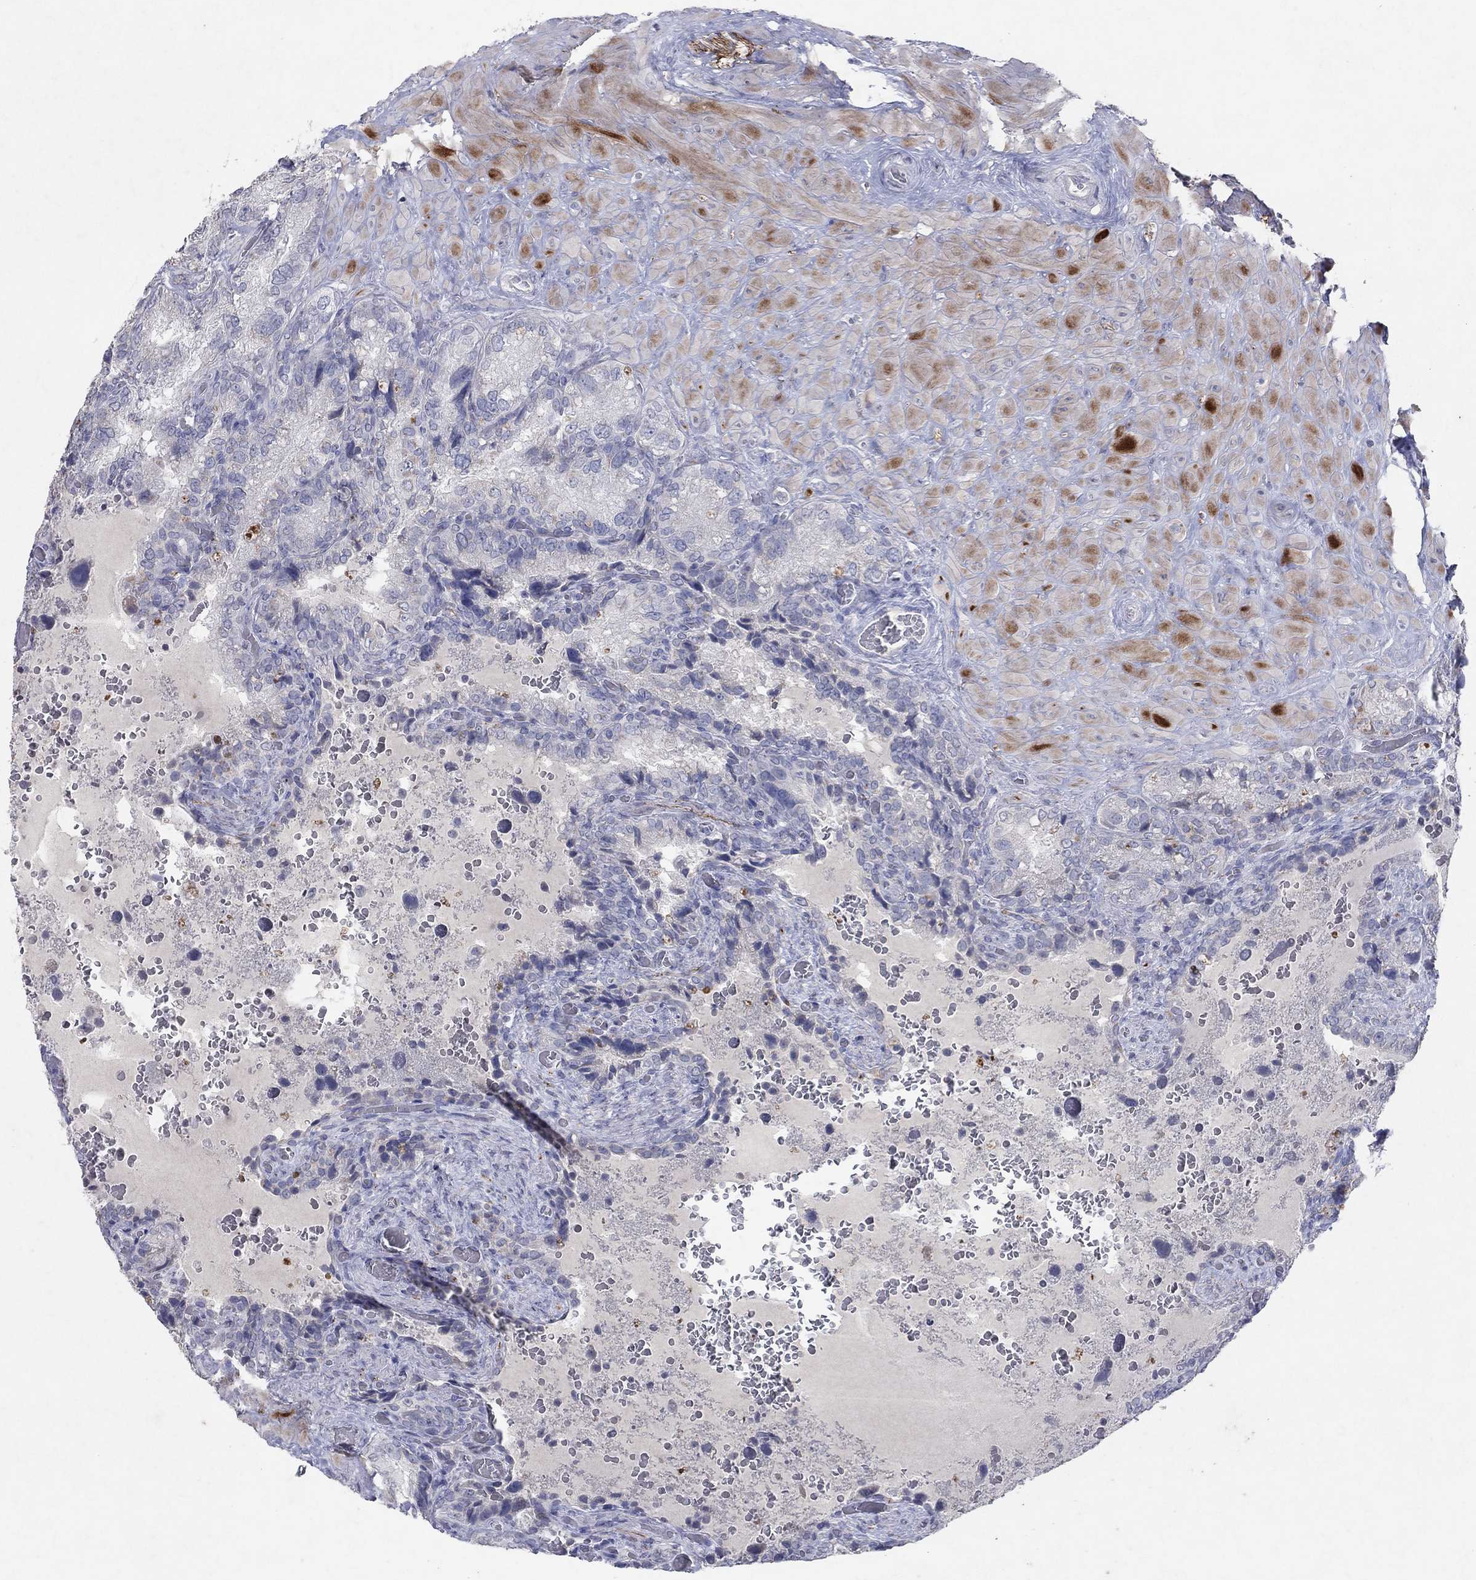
{"staining": {"intensity": "negative", "quantity": "none", "location": "none"}, "tissue": "prostate cancer", "cell_type": "Tumor cells", "image_type": "cancer", "snomed": [{"axis": "morphology", "description": "Adenocarcinoma, NOS"}, {"axis": "topography", "description": "Prostate and seminal vesicle, NOS"}], "caption": "IHC histopathology image of human prostate adenocarcinoma stained for a protein (brown), which shows no staining in tumor cells. (DAB IHC visualized using brightfield microscopy, high magnification).", "gene": "KRT40", "patient": {"sex": "male", "age": 62}}